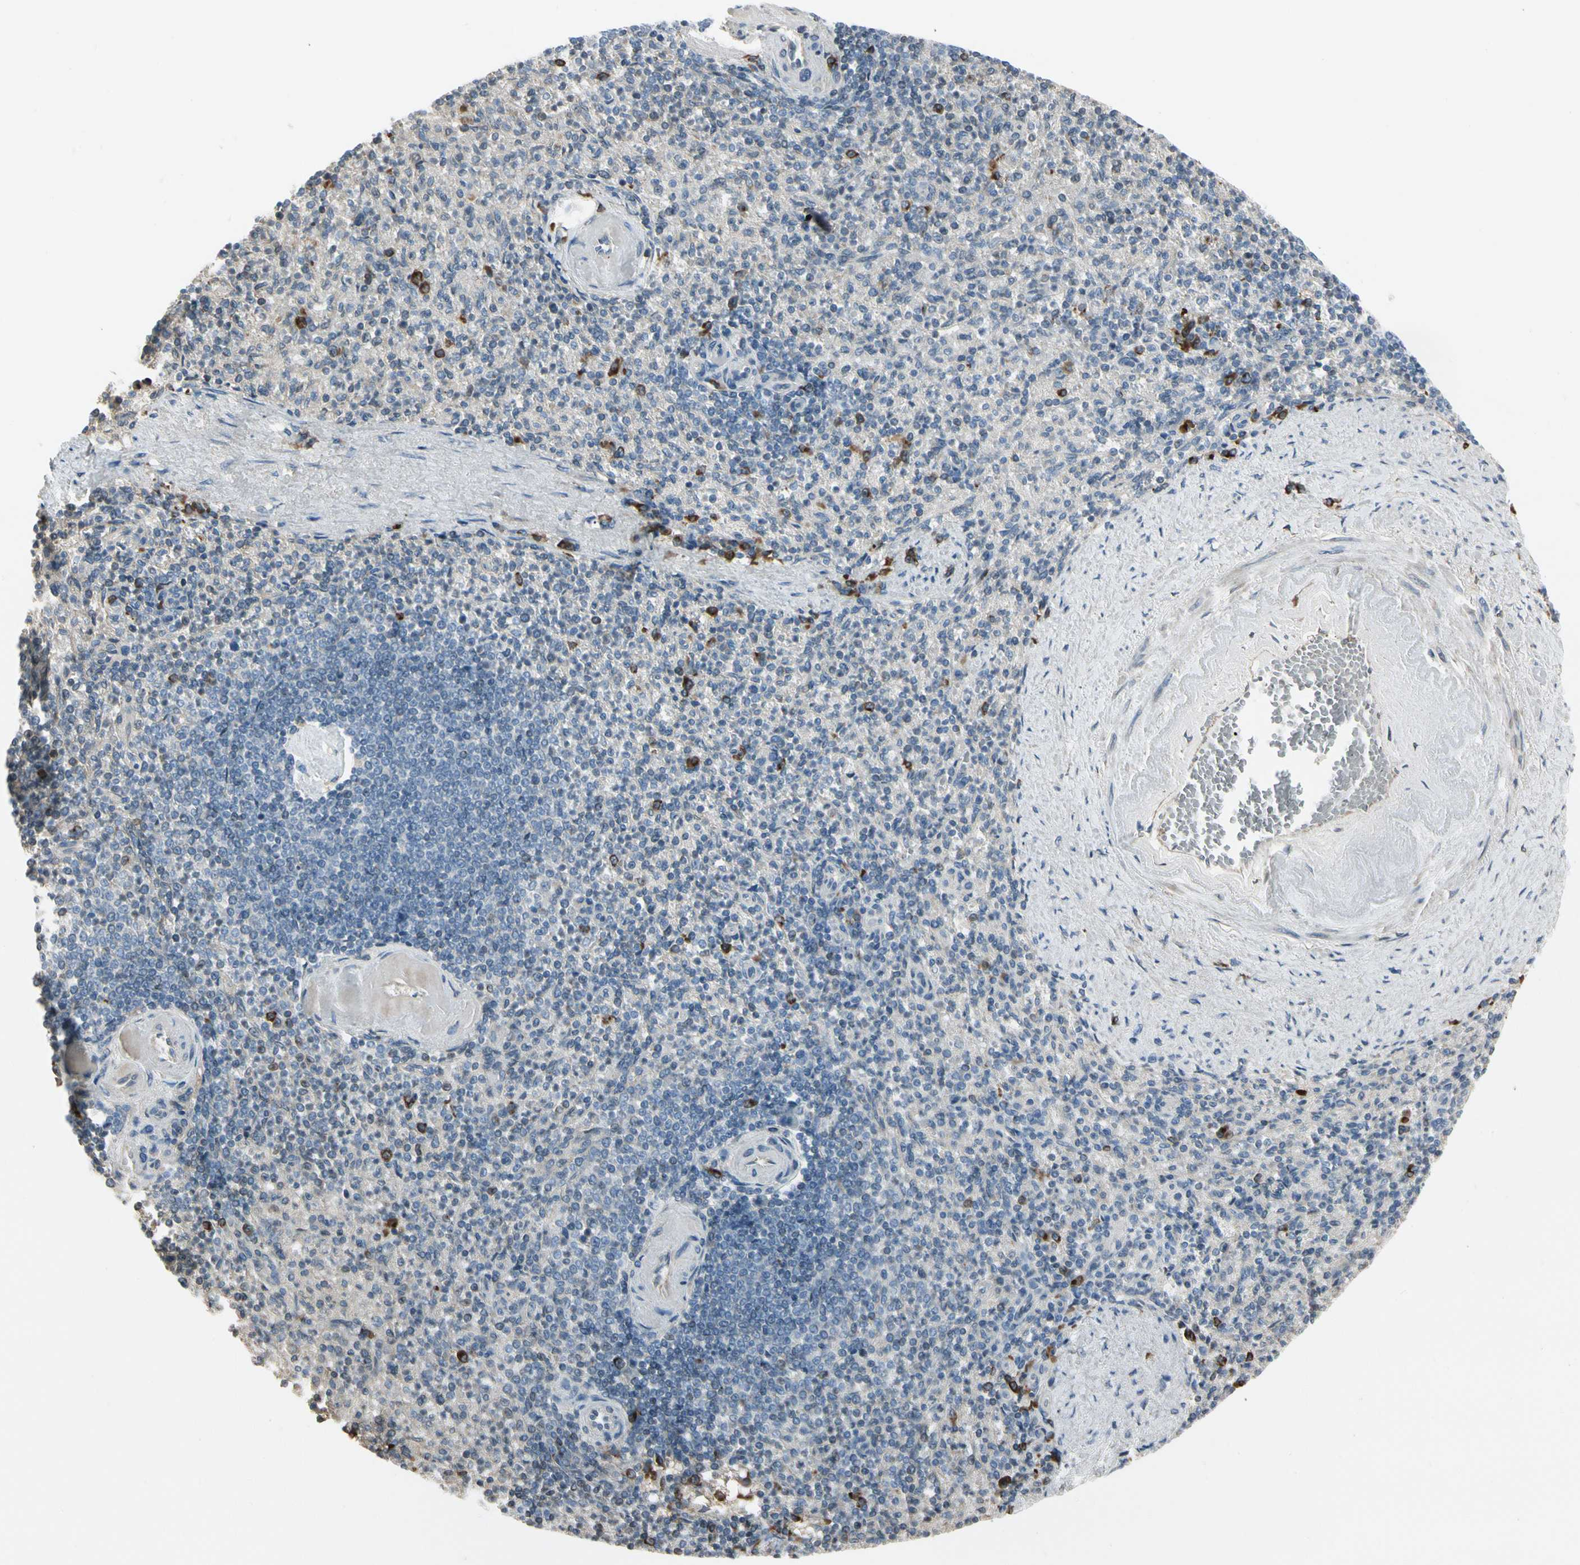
{"staining": {"intensity": "strong", "quantity": "<25%", "location": "cytoplasmic/membranous"}, "tissue": "spleen", "cell_type": "Cells in red pulp", "image_type": "normal", "snomed": [{"axis": "morphology", "description": "Normal tissue, NOS"}, {"axis": "topography", "description": "Spleen"}], "caption": "Cells in red pulp show medium levels of strong cytoplasmic/membranous staining in about <25% of cells in normal human spleen.", "gene": "NUCB2", "patient": {"sex": "female", "age": 74}}